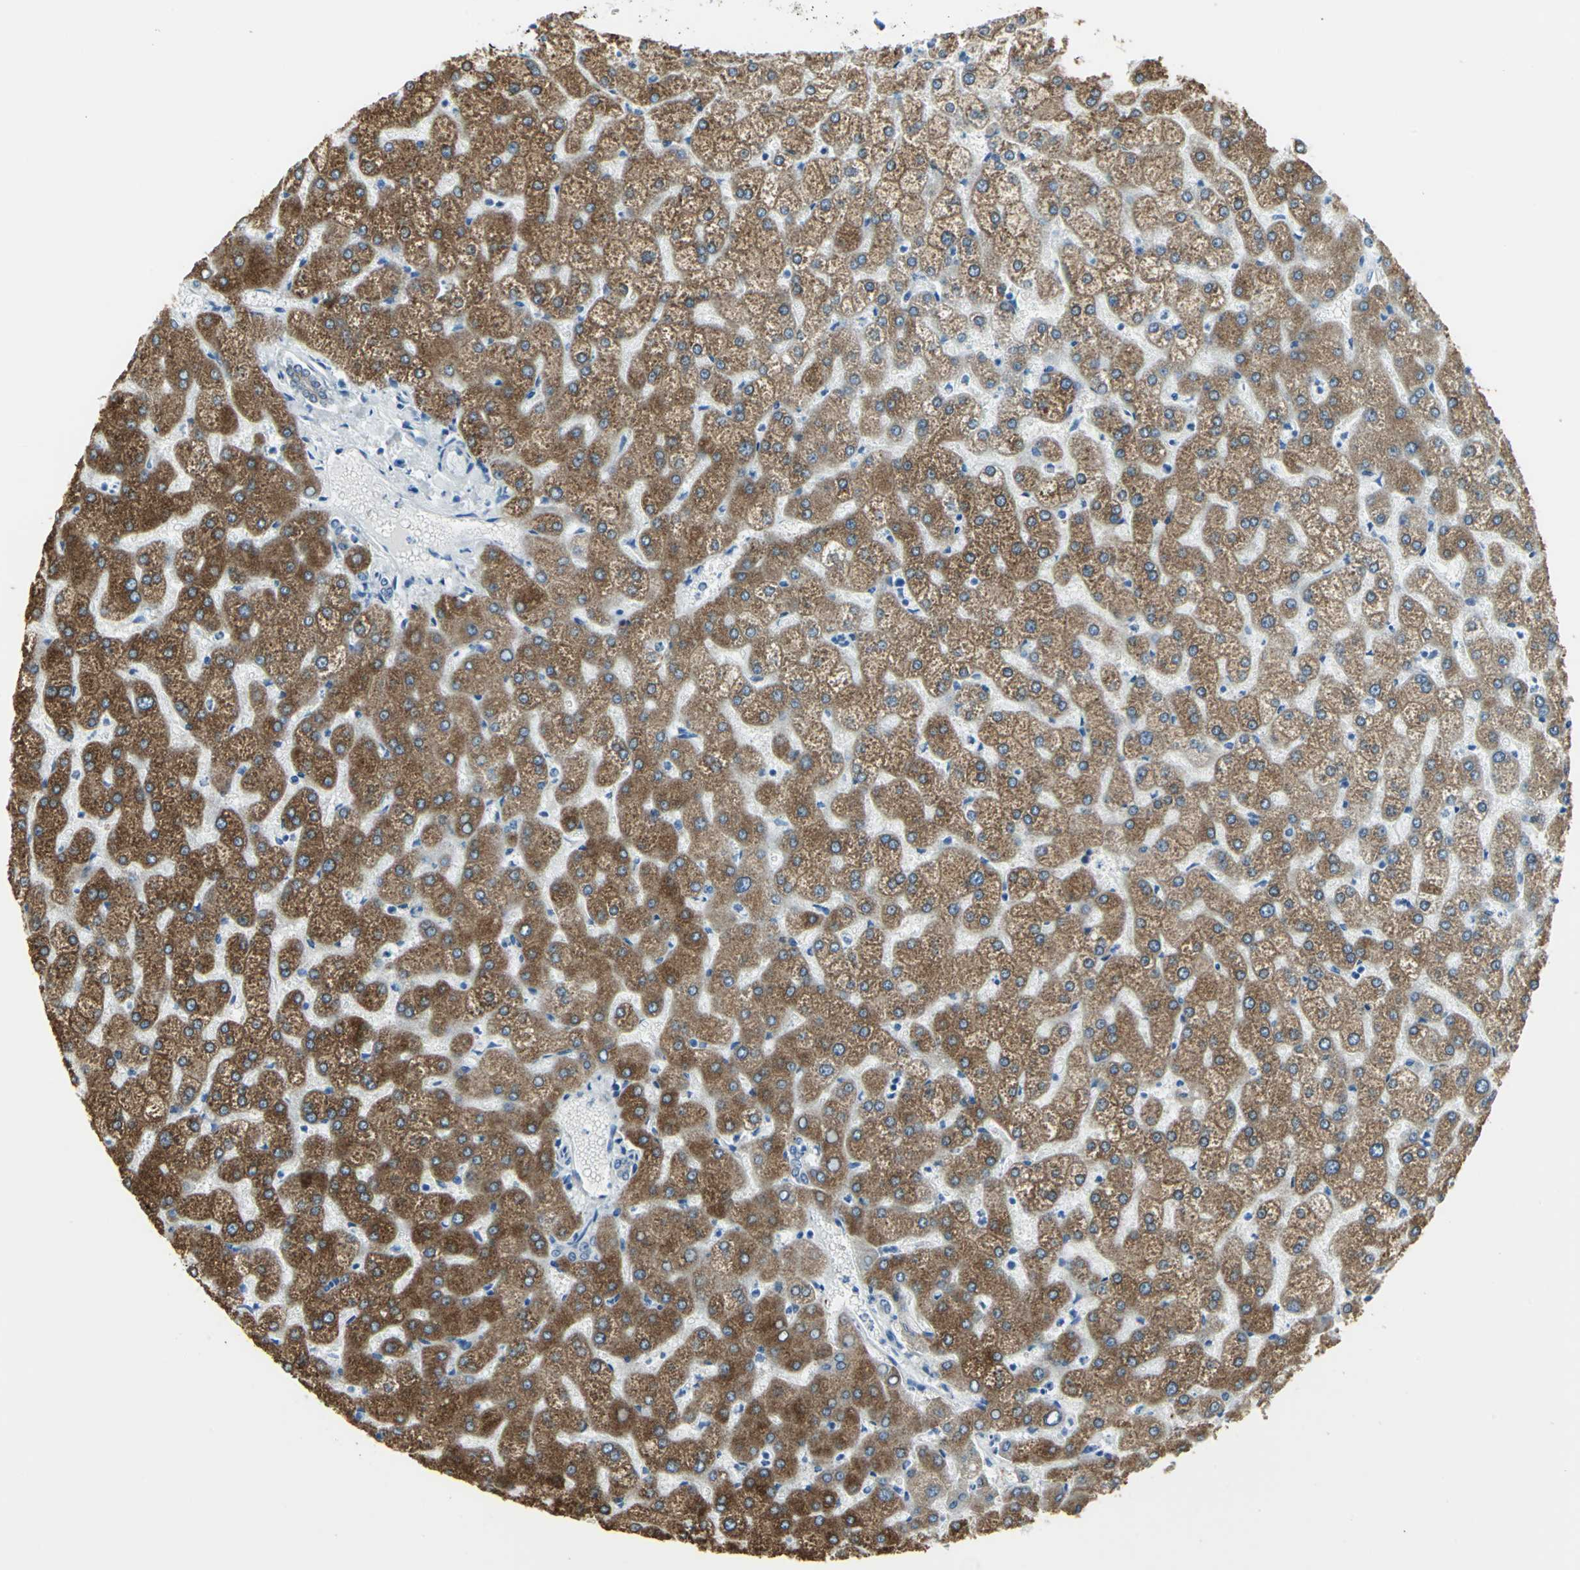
{"staining": {"intensity": "weak", "quantity": "25%-75%", "location": "cytoplasmic/membranous"}, "tissue": "liver", "cell_type": "Cholangiocytes", "image_type": "normal", "snomed": [{"axis": "morphology", "description": "Normal tissue, NOS"}, {"axis": "topography", "description": "Liver"}], "caption": "Immunohistochemistry (IHC) staining of benign liver, which displays low levels of weak cytoplasmic/membranous positivity in about 25%-75% of cholangiocytes indicating weak cytoplasmic/membranous protein staining. The staining was performed using DAB (brown) for protein detection and nuclei were counterstained in hematoxylin (blue).", "gene": "CYB5A", "patient": {"sex": "female", "age": 32}}